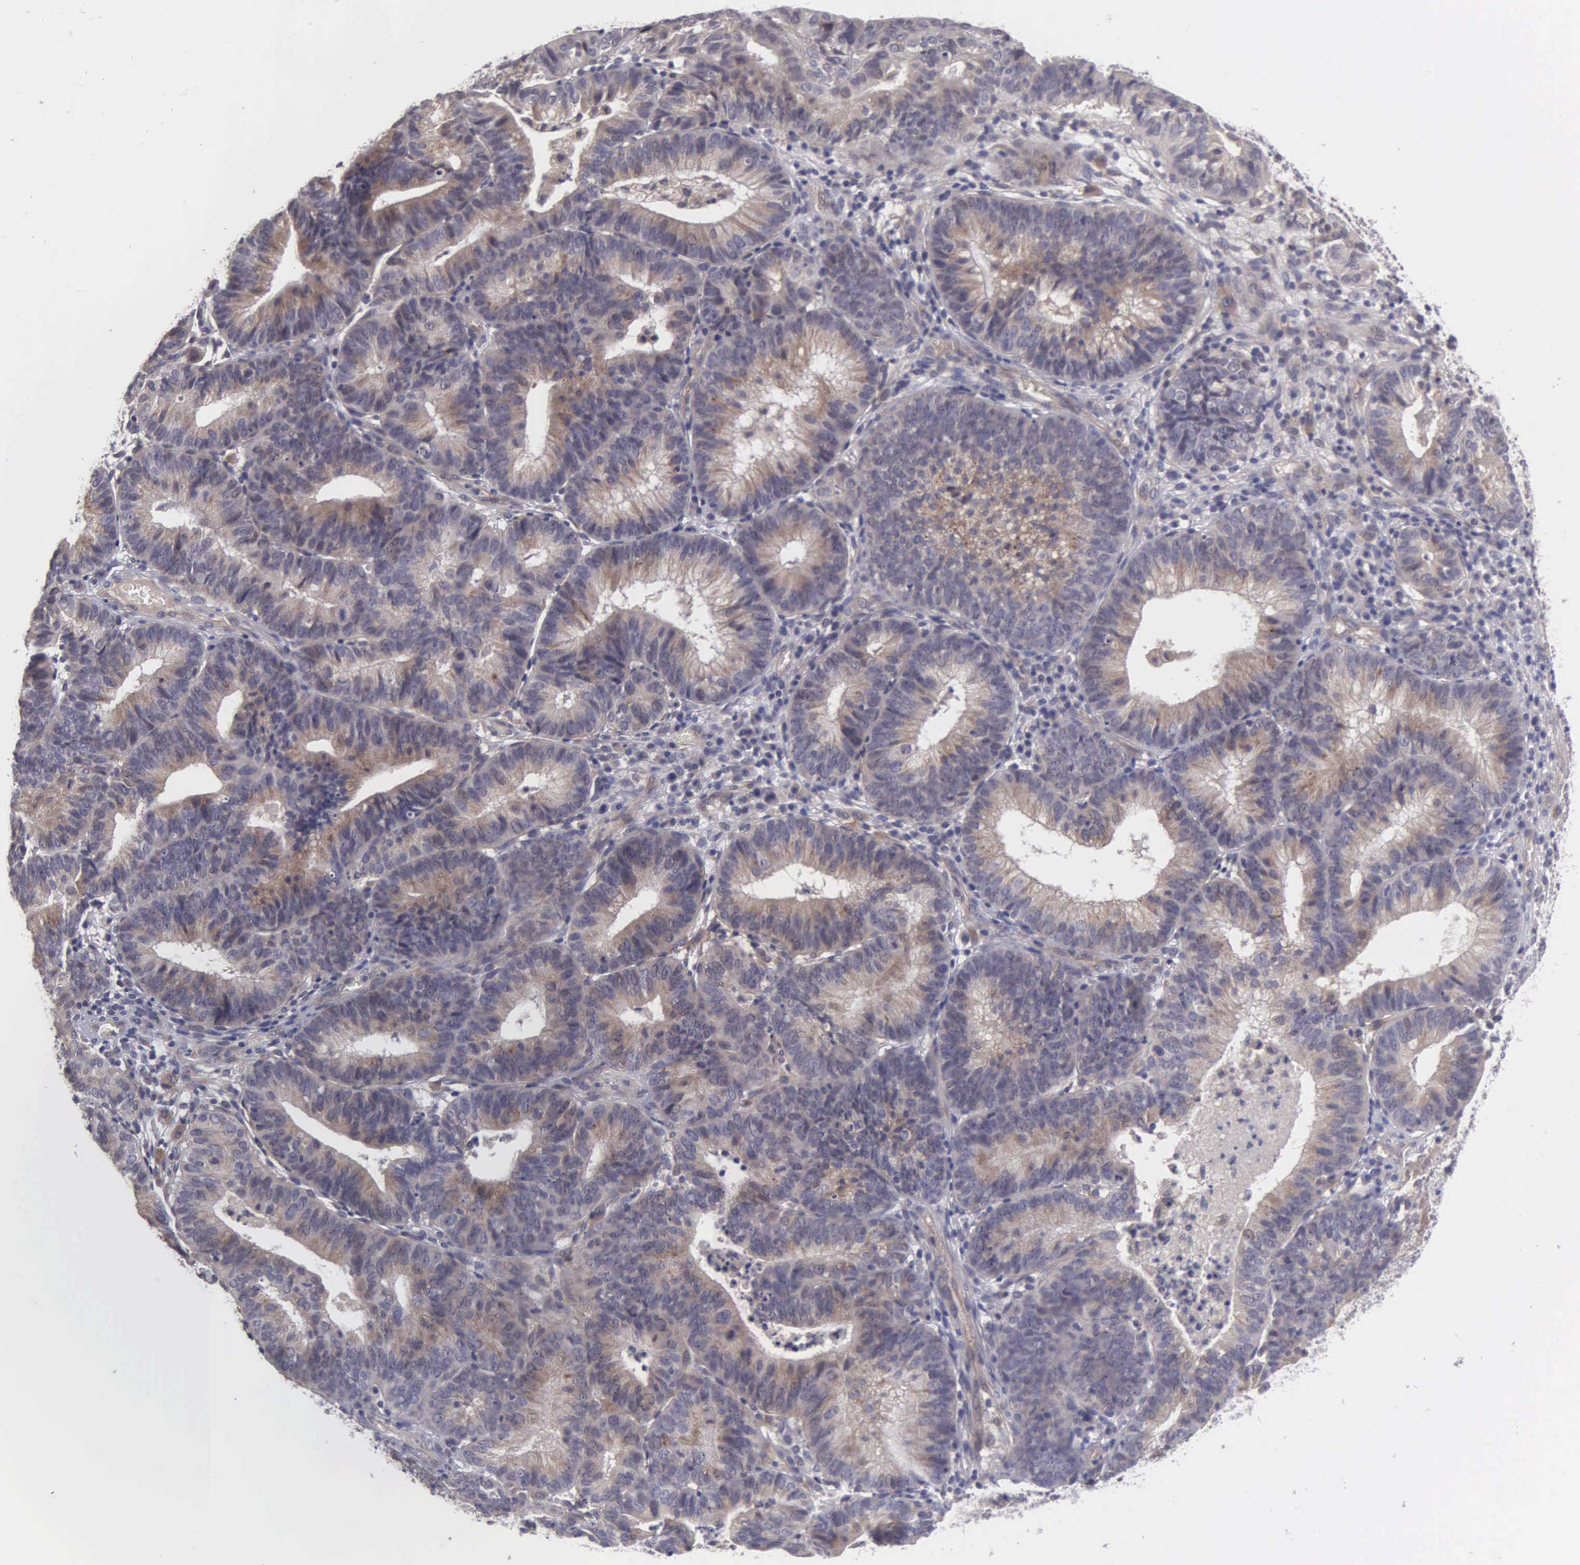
{"staining": {"intensity": "weak", "quantity": ">75%", "location": "cytoplasmic/membranous"}, "tissue": "cervical cancer", "cell_type": "Tumor cells", "image_type": "cancer", "snomed": [{"axis": "morphology", "description": "Adenocarcinoma, NOS"}, {"axis": "topography", "description": "Cervix"}], "caption": "Tumor cells reveal low levels of weak cytoplasmic/membranous expression in about >75% of cells in cervical cancer.", "gene": "RTL10", "patient": {"sex": "female", "age": 60}}